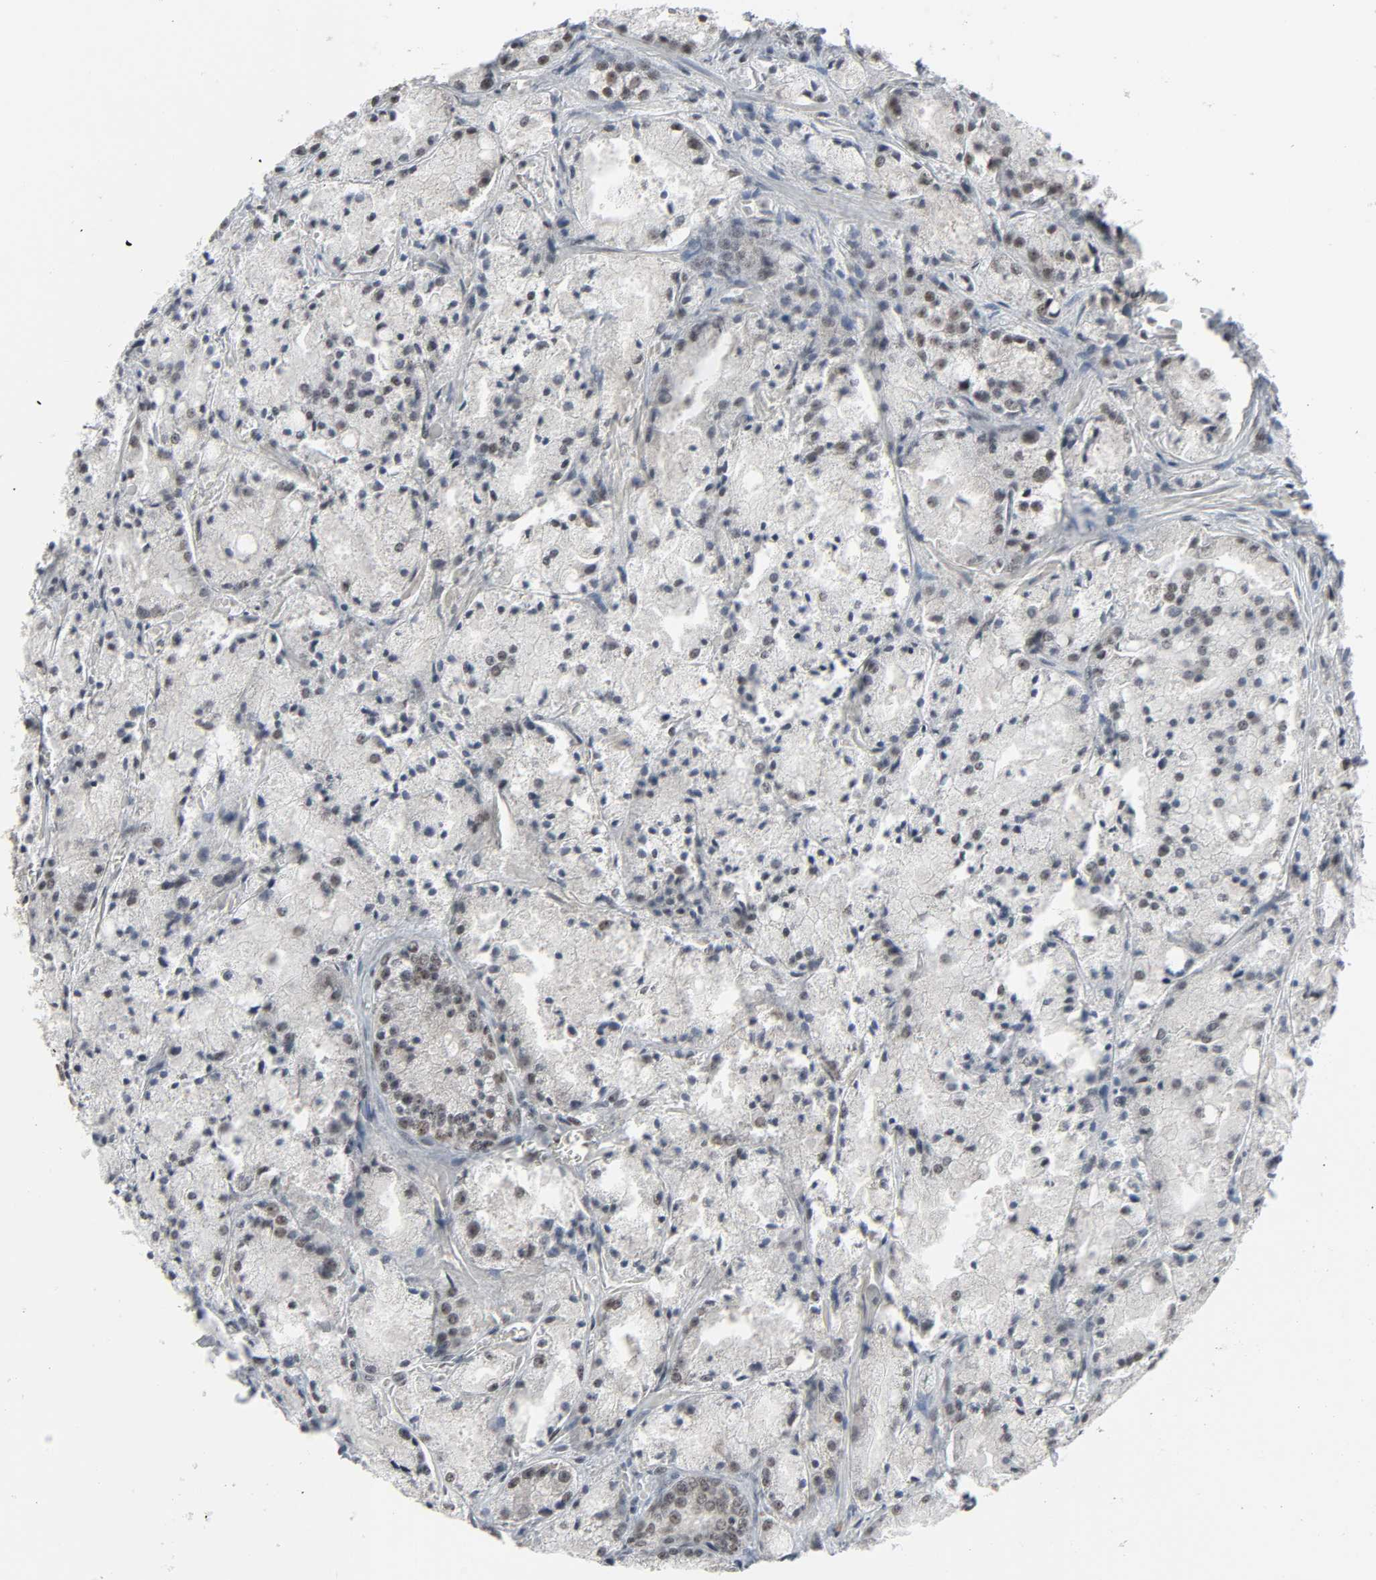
{"staining": {"intensity": "weak", "quantity": ">75%", "location": "nuclear"}, "tissue": "prostate cancer", "cell_type": "Tumor cells", "image_type": "cancer", "snomed": [{"axis": "morphology", "description": "Adenocarcinoma, Low grade"}, {"axis": "topography", "description": "Prostate"}], "caption": "About >75% of tumor cells in human prostate cancer (adenocarcinoma (low-grade)) exhibit weak nuclear protein expression as visualized by brown immunohistochemical staining.", "gene": "CDK7", "patient": {"sex": "male", "age": 64}}